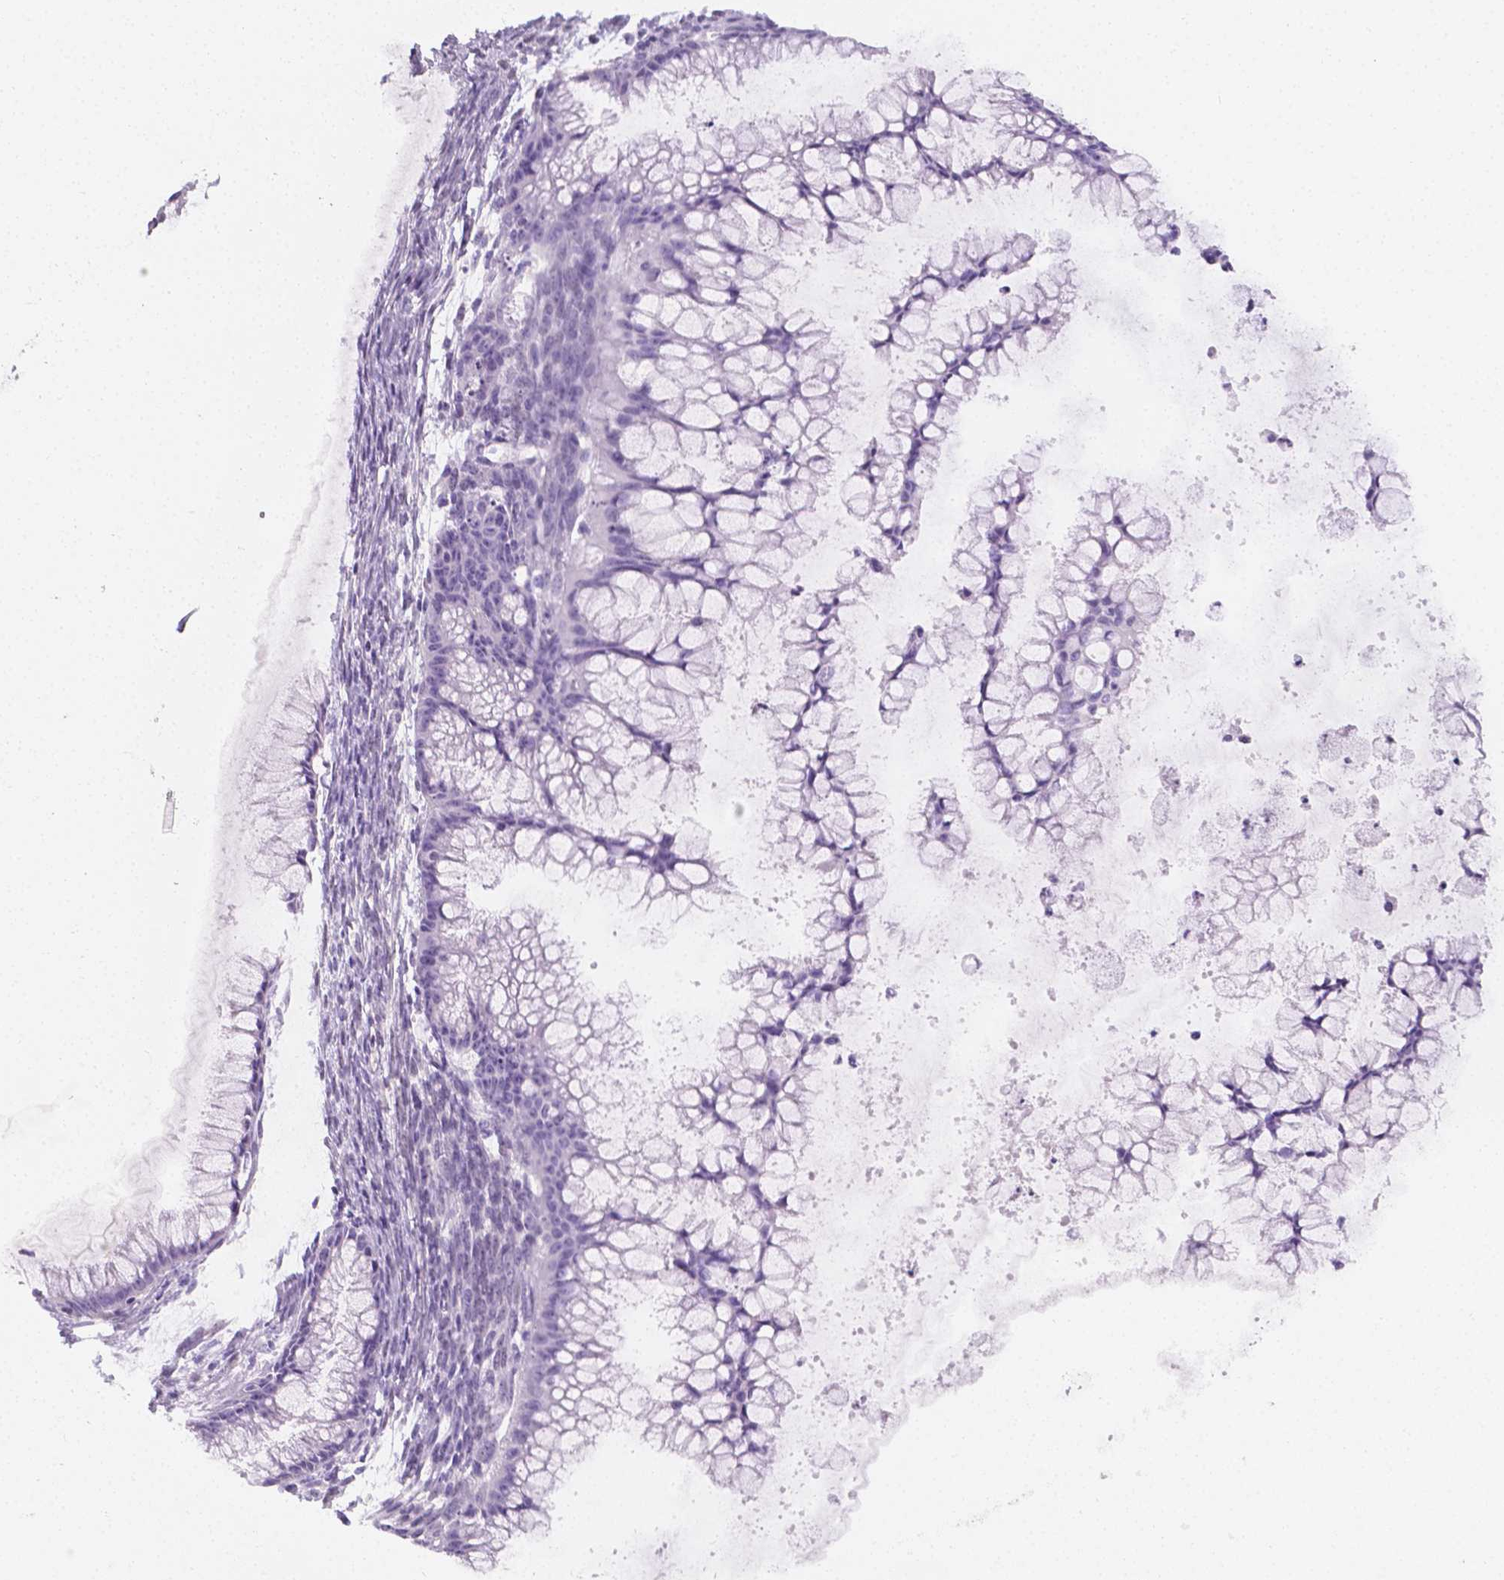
{"staining": {"intensity": "negative", "quantity": "none", "location": "none"}, "tissue": "ovarian cancer", "cell_type": "Tumor cells", "image_type": "cancer", "snomed": [{"axis": "morphology", "description": "Cystadenocarcinoma, mucinous, NOS"}, {"axis": "topography", "description": "Ovary"}], "caption": "There is no significant staining in tumor cells of ovarian mucinous cystadenocarcinoma.", "gene": "SGTB", "patient": {"sex": "female", "age": 41}}